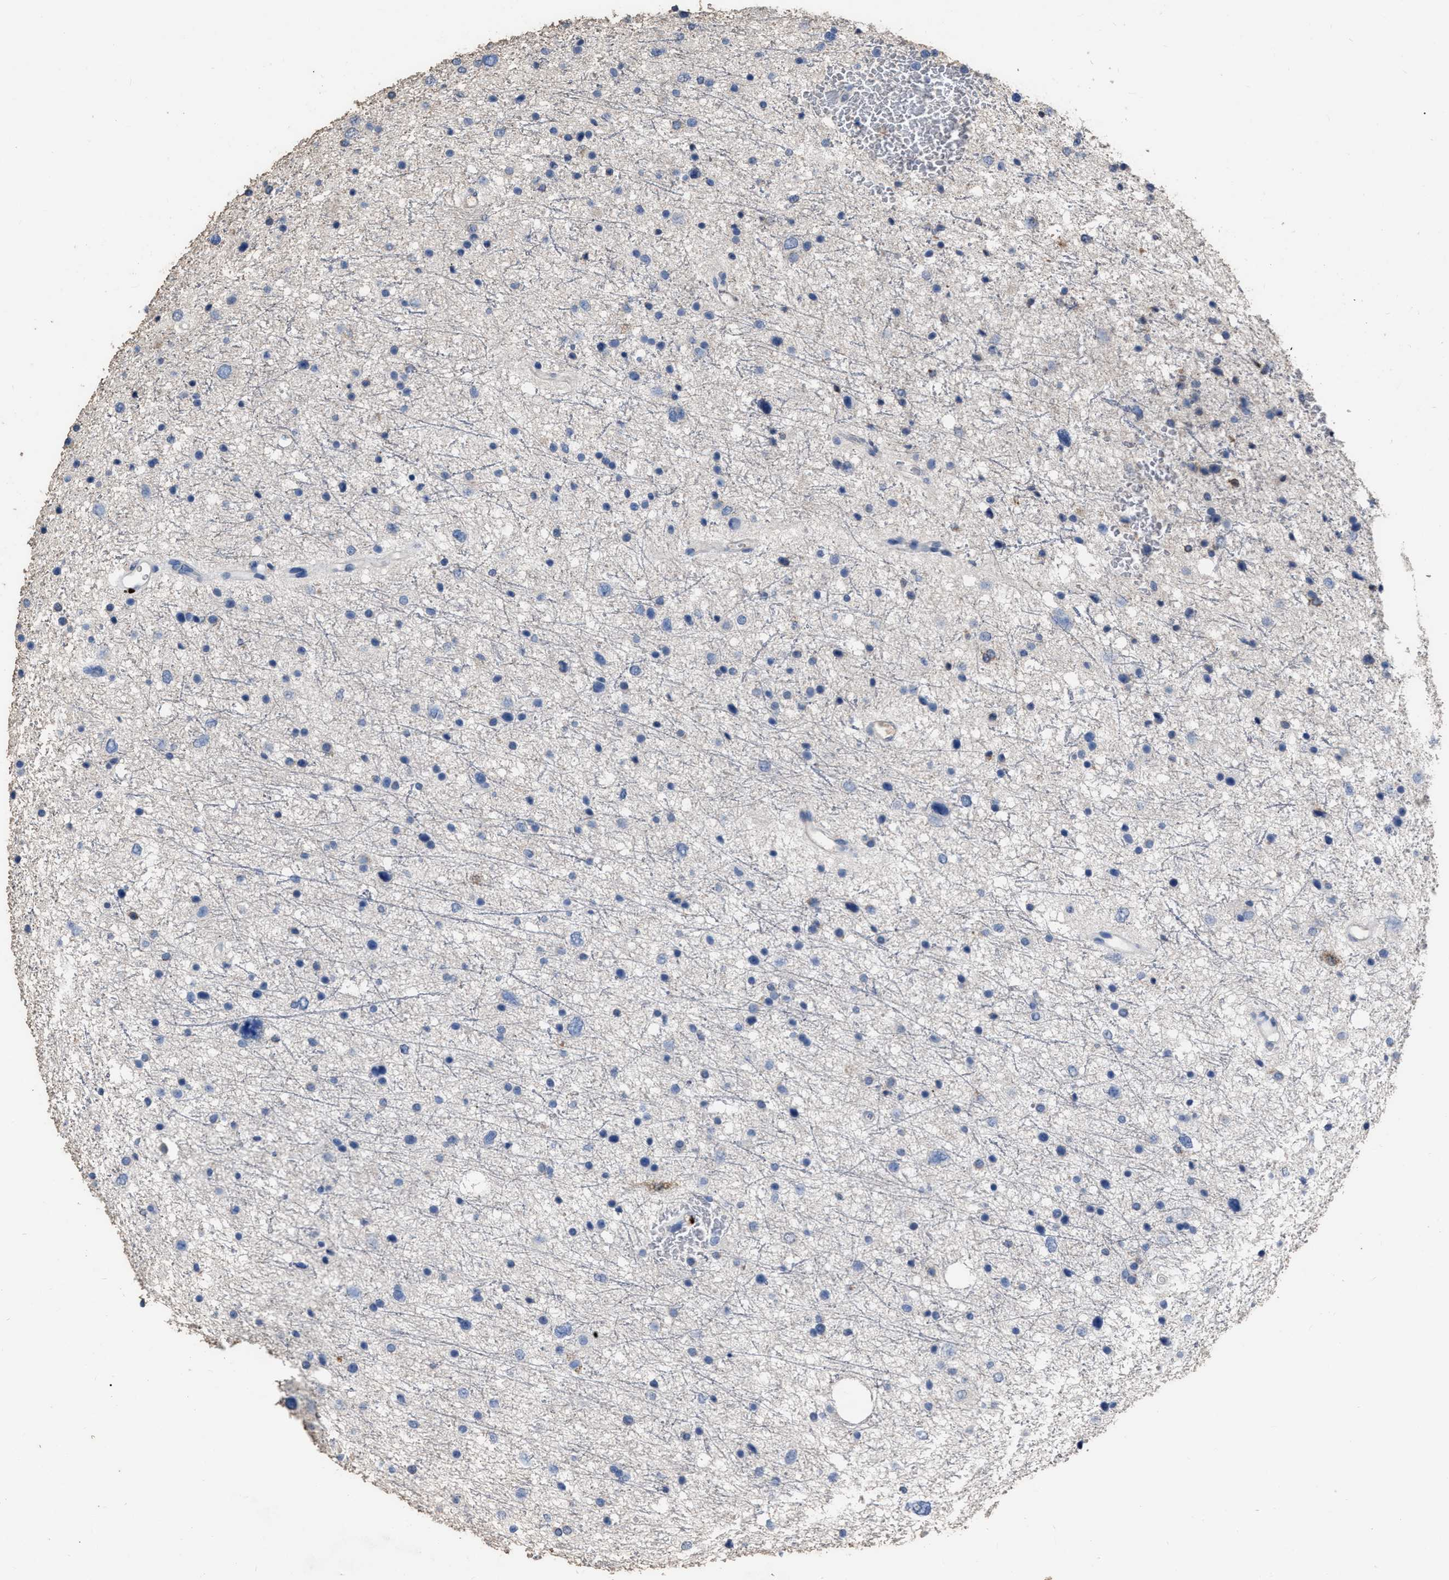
{"staining": {"intensity": "negative", "quantity": "none", "location": "none"}, "tissue": "glioma", "cell_type": "Tumor cells", "image_type": "cancer", "snomed": [{"axis": "morphology", "description": "Glioma, malignant, Low grade"}, {"axis": "topography", "description": "Brain"}], "caption": "A photomicrograph of human glioma is negative for staining in tumor cells. (DAB IHC with hematoxylin counter stain).", "gene": "HABP2", "patient": {"sex": "female", "age": 37}}